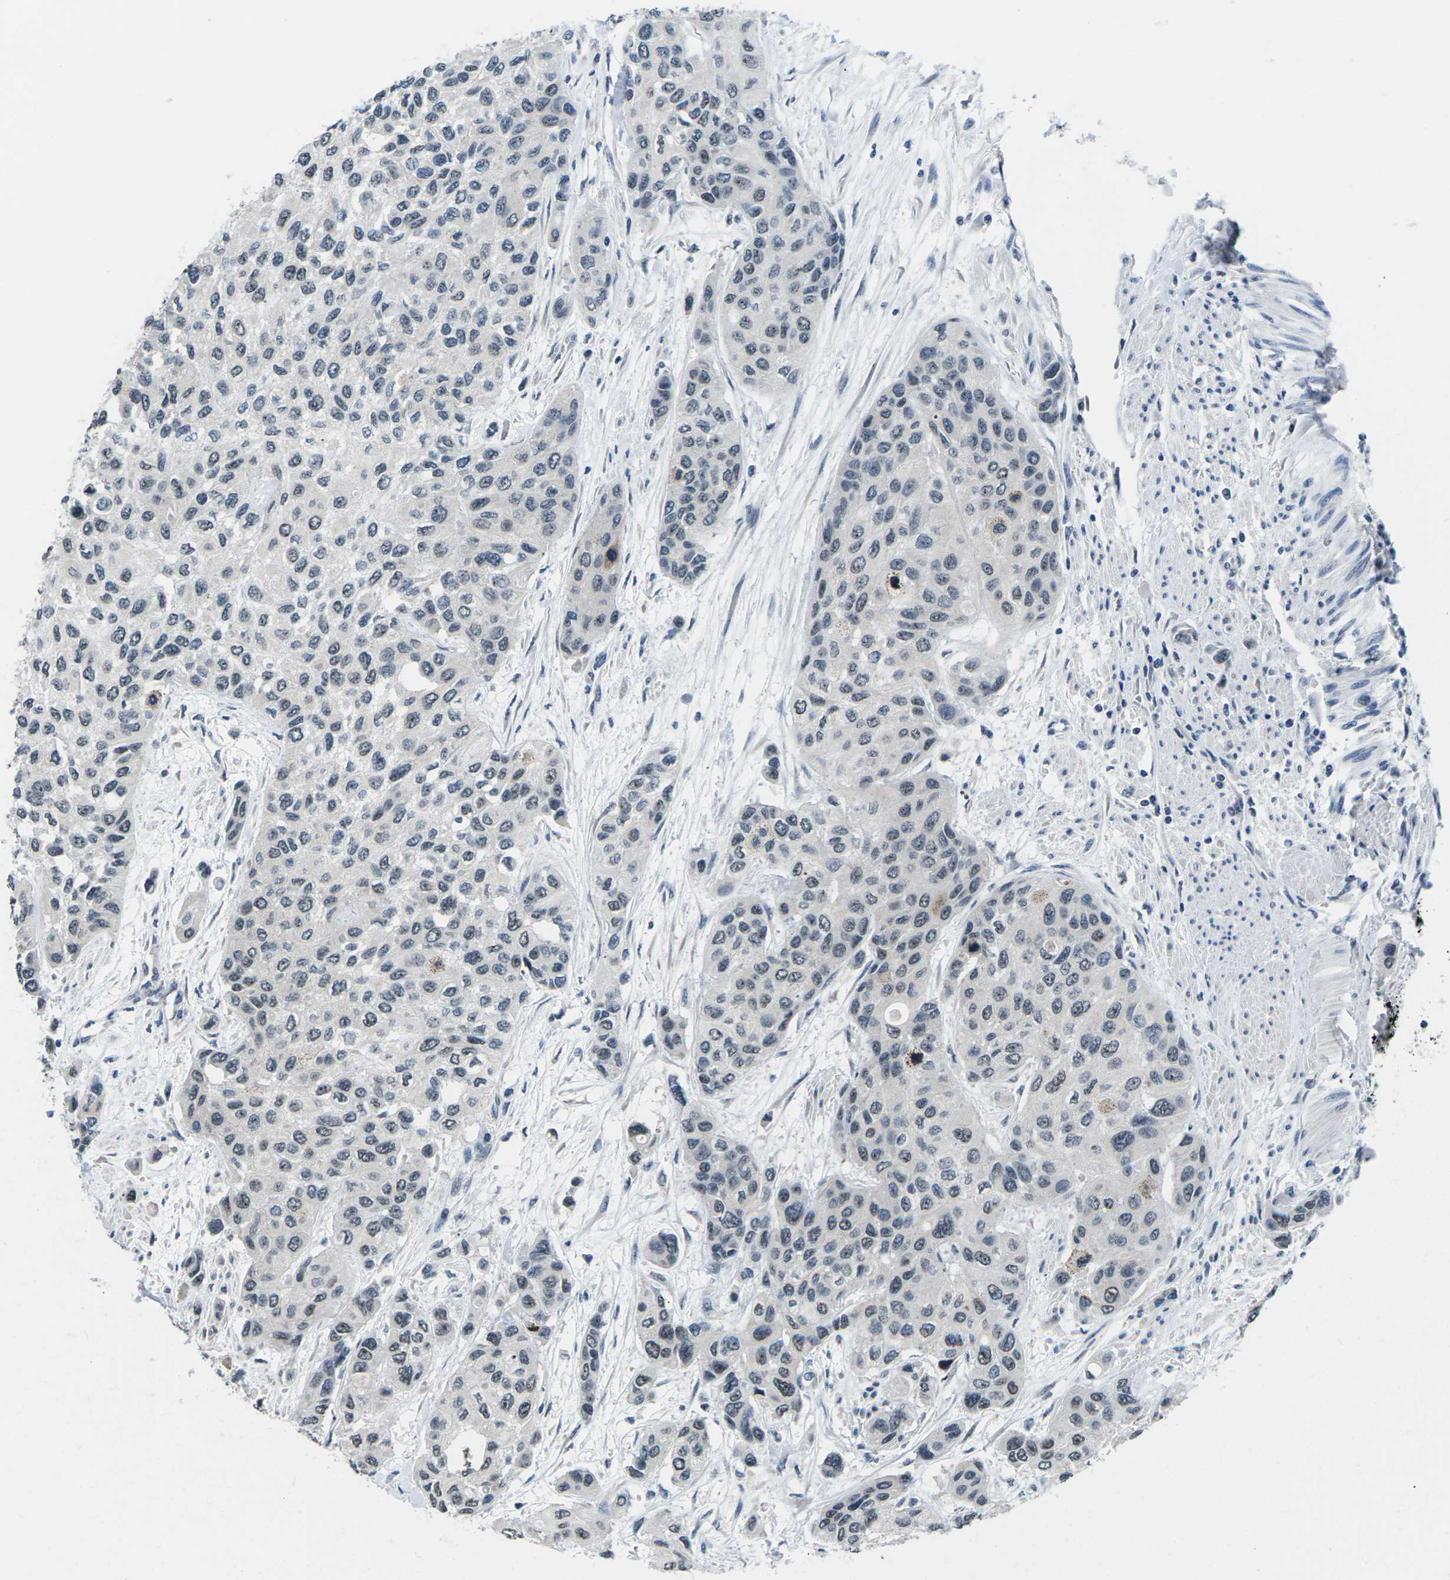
{"staining": {"intensity": "weak", "quantity": "<25%", "location": "nuclear"}, "tissue": "urothelial cancer", "cell_type": "Tumor cells", "image_type": "cancer", "snomed": [{"axis": "morphology", "description": "Urothelial carcinoma, High grade"}, {"axis": "topography", "description": "Urinary bladder"}], "caption": "The histopathology image displays no staining of tumor cells in urothelial cancer. The staining is performed using DAB brown chromogen with nuclei counter-stained in using hematoxylin.", "gene": "NSRP1", "patient": {"sex": "female", "age": 56}}